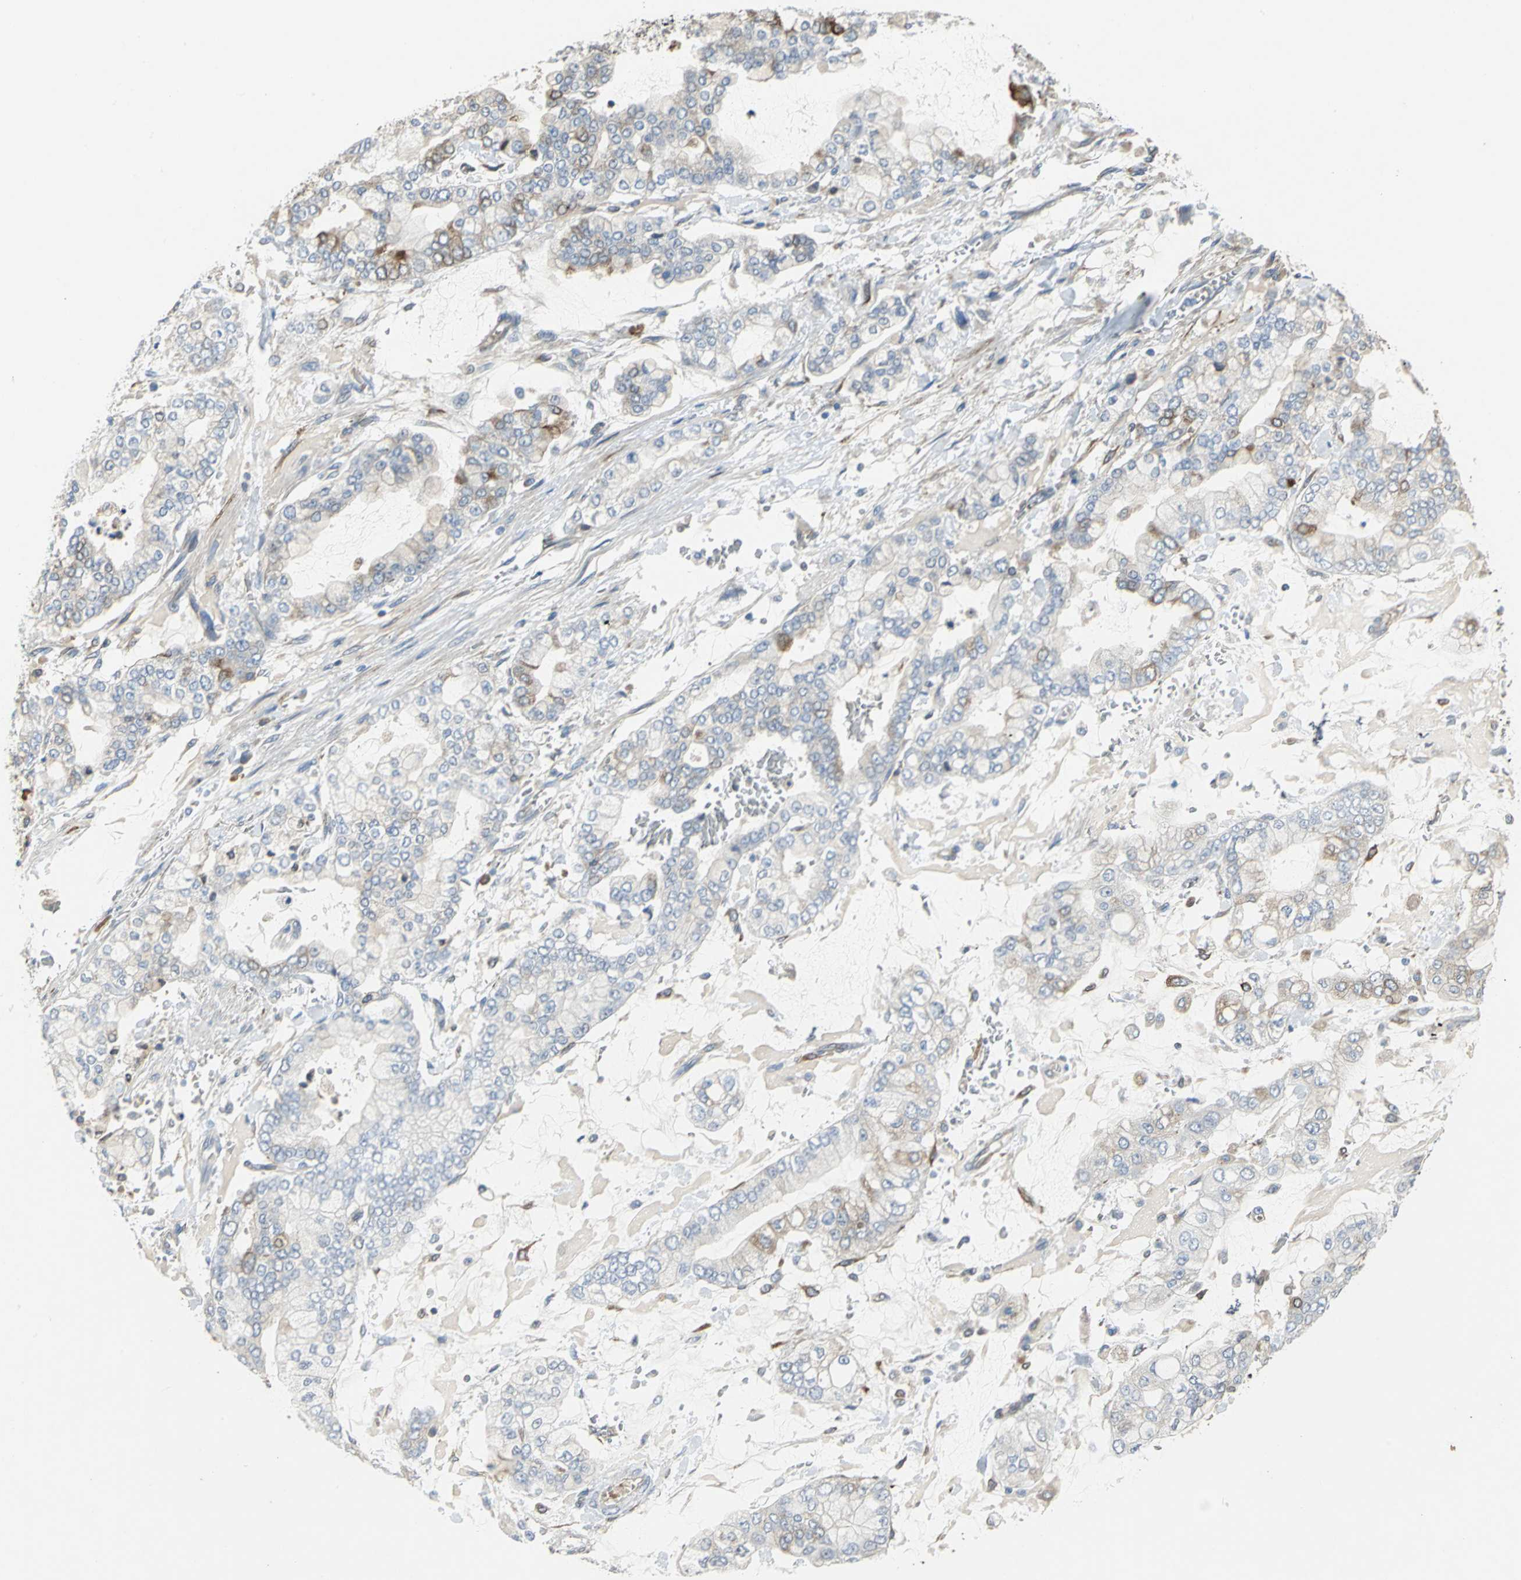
{"staining": {"intensity": "weak", "quantity": "25%-75%", "location": "cytoplasmic/membranous"}, "tissue": "stomach cancer", "cell_type": "Tumor cells", "image_type": "cancer", "snomed": [{"axis": "morphology", "description": "Normal tissue, NOS"}, {"axis": "morphology", "description": "Adenocarcinoma, NOS"}, {"axis": "topography", "description": "Stomach, upper"}, {"axis": "topography", "description": "Stomach"}], "caption": "Immunohistochemical staining of human stomach cancer displays low levels of weak cytoplasmic/membranous protein positivity in about 25%-75% of tumor cells.", "gene": "SYVN1", "patient": {"sex": "male", "age": 76}}